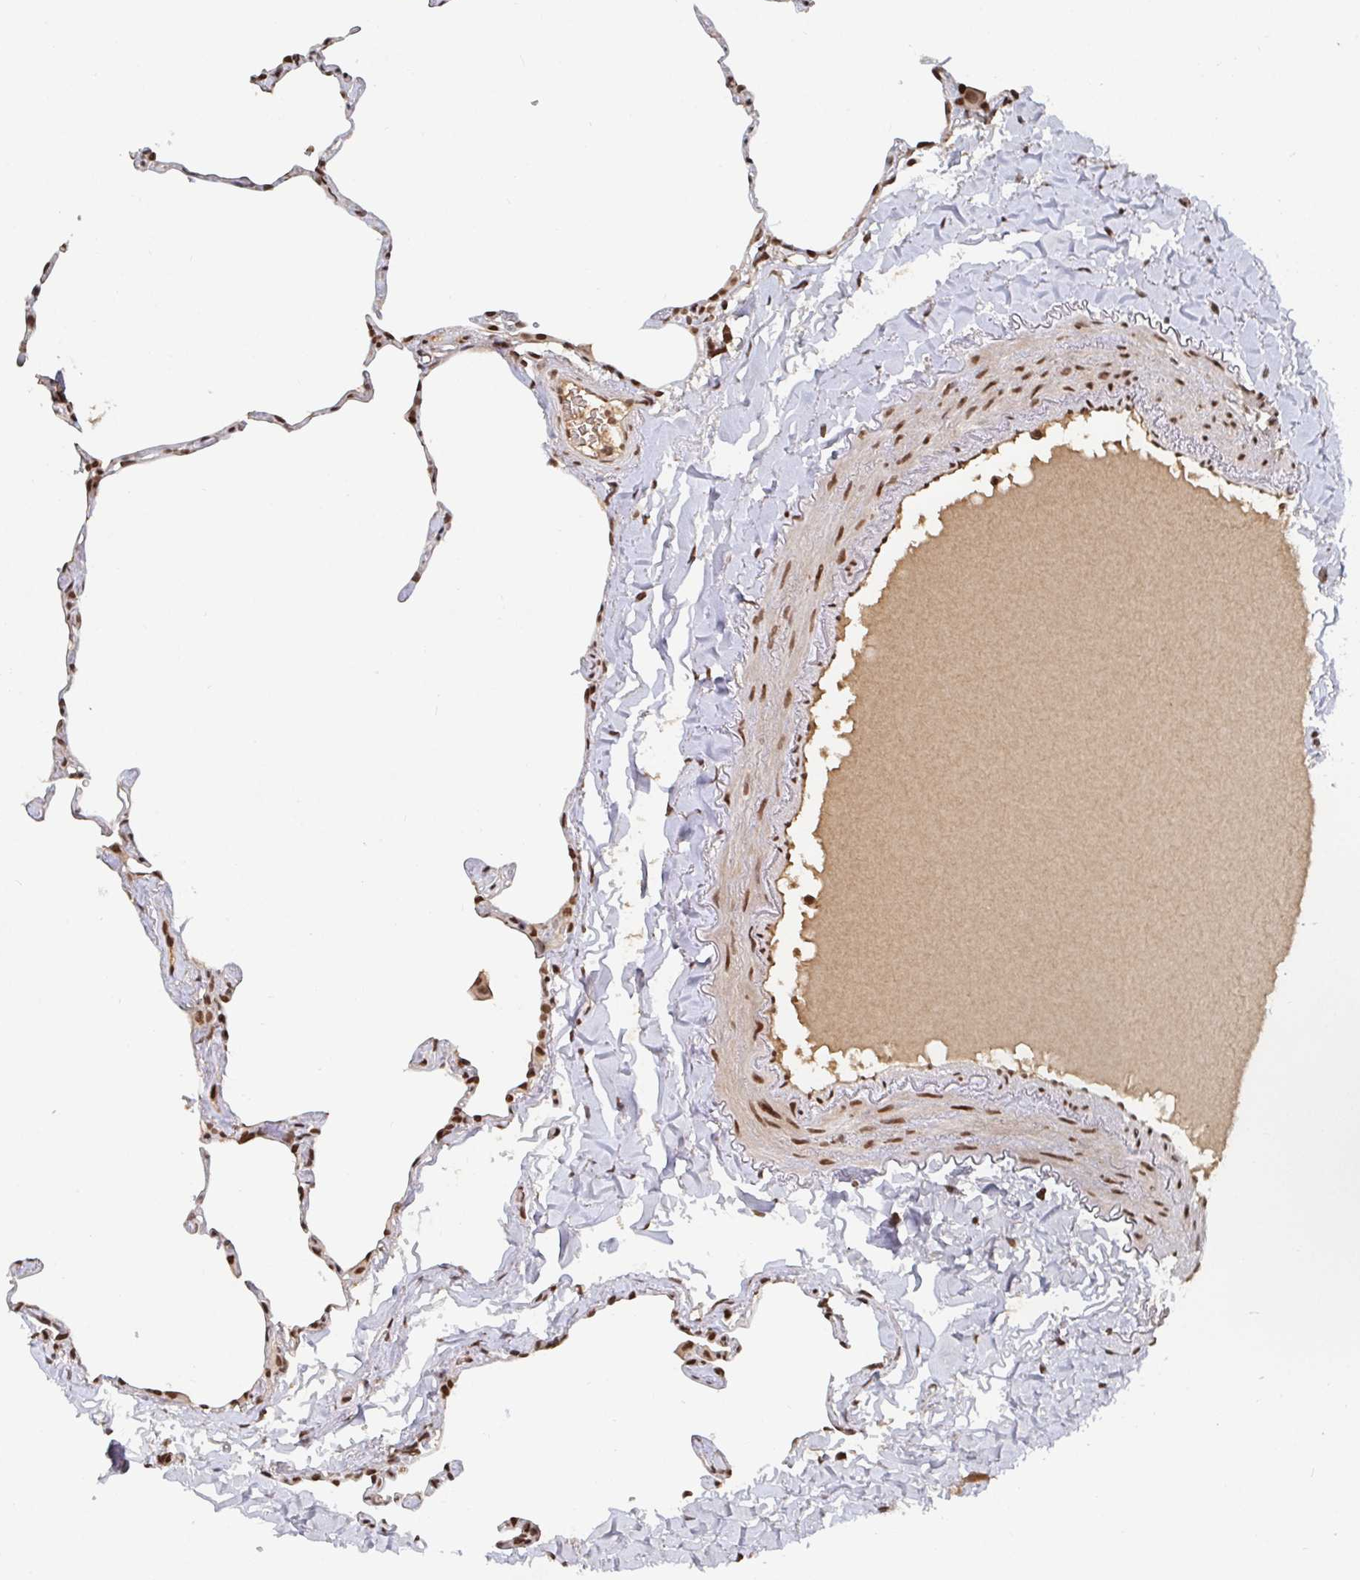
{"staining": {"intensity": "moderate", "quantity": ">75%", "location": "nuclear"}, "tissue": "lung", "cell_type": "Alveolar cells", "image_type": "normal", "snomed": [{"axis": "morphology", "description": "Normal tissue, NOS"}, {"axis": "topography", "description": "Lung"}], "caption": "Moderate nuclear positivity for a protein is appreciated in approximately >75% of alveolar cells of normal lung using immunohistochemistry (IHC).", "gene": "ZDHHC12", "patient": {"sex": "male", "age": 65}}